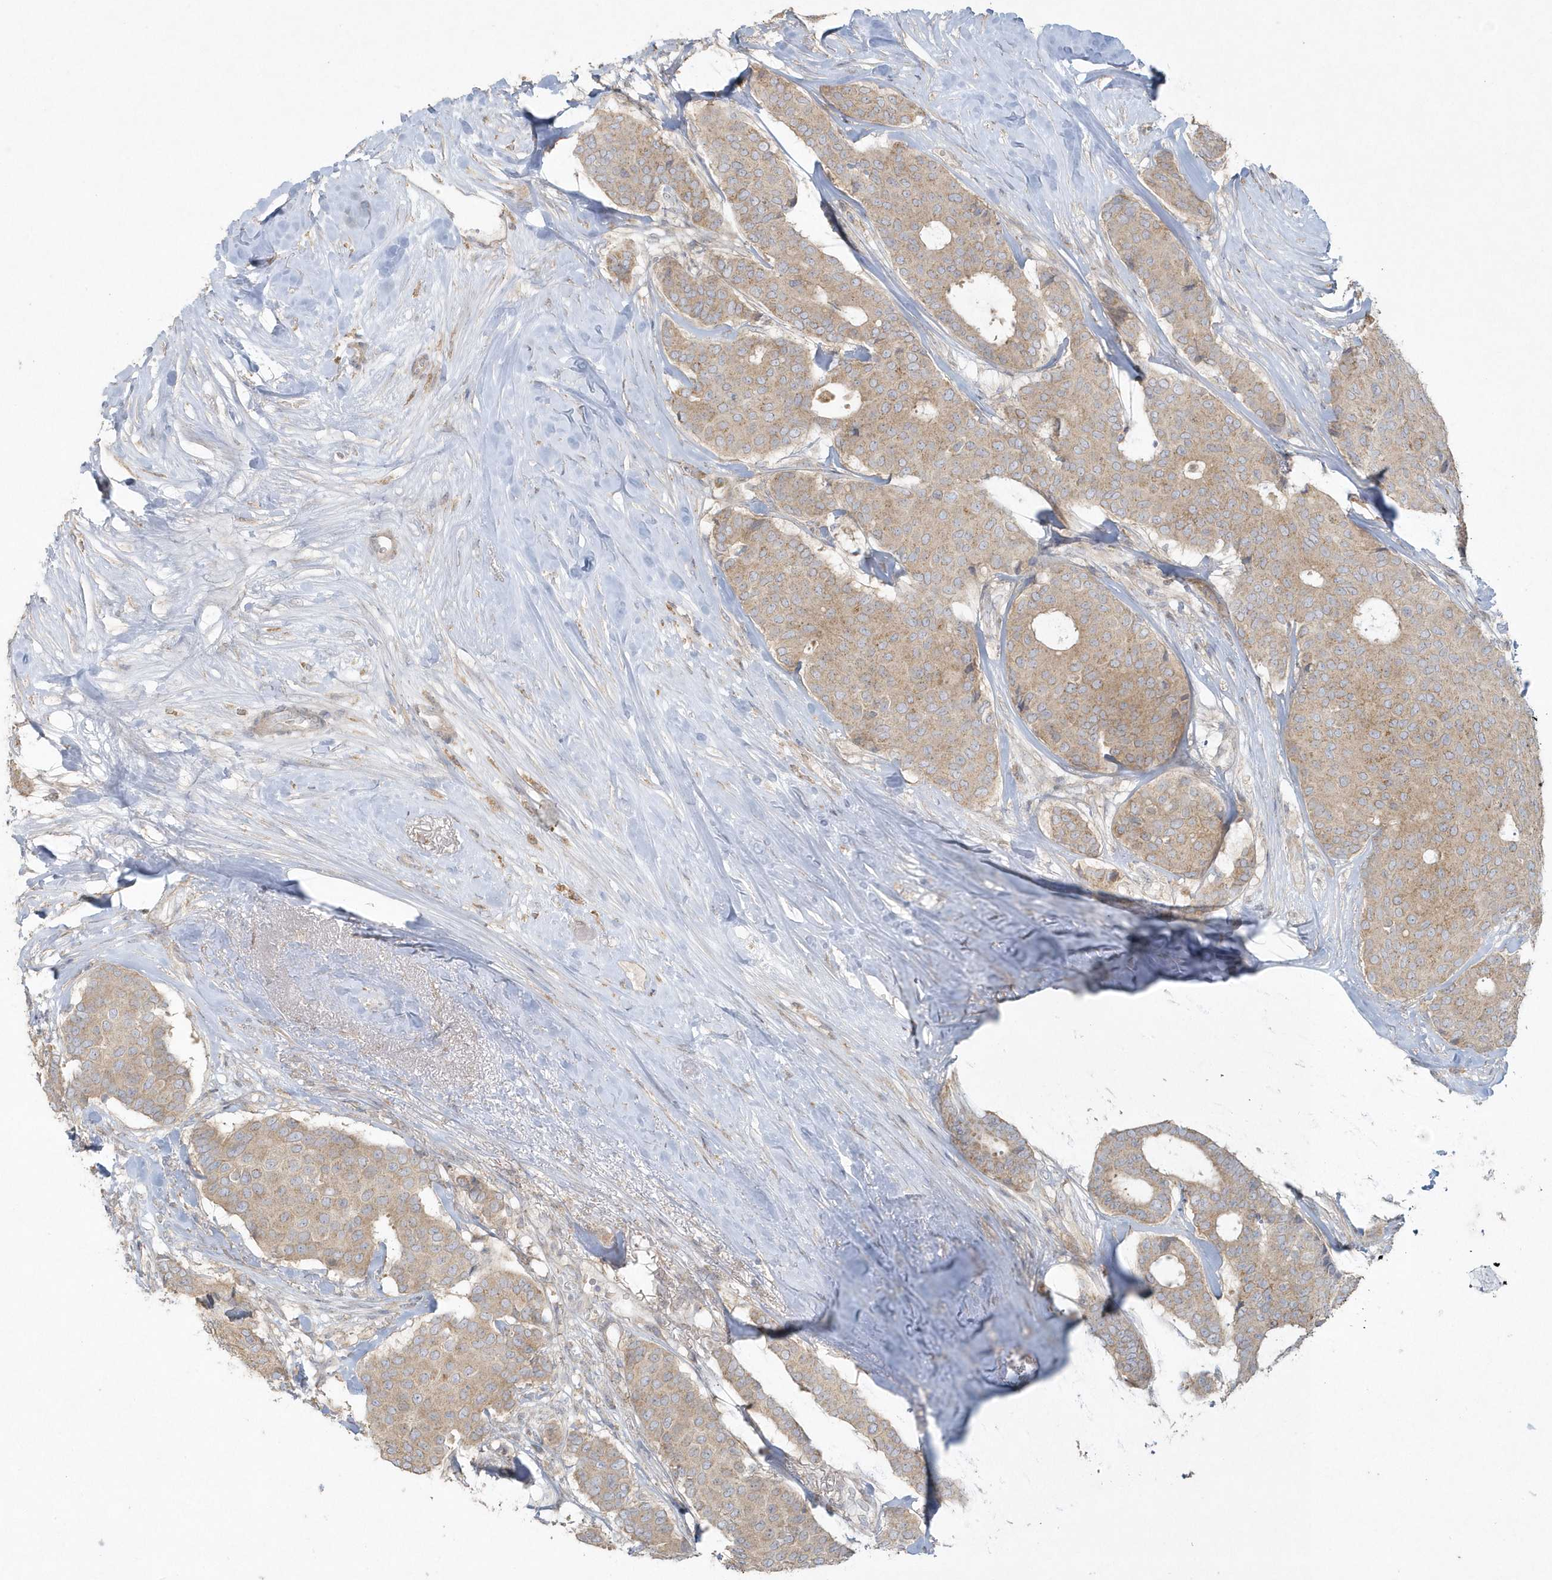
{"staining": {"intensity": "moderate", "quantity": "25%-75%", "location": "cytoplasmic/membranous"}, "tissue": "breast cancer", "cell_type": "Tumor cells", "image_type": "cancer", "snomed": [{"axis": "morphology", "description": "Duct carcinoma"}, {"axis": "topography", "description": "Breast"}], "caption": "The photomicrograph exhibits a brown stain indicating the presence of a protein in the cytoplasmic/membranous of tumor cells in breast intraductal carcinoma. The staining is performed using DAB (3,3'-diaminobenzidine) brown chromogen to label protein expression. The nuclei are counter-stained blue using hematoxylin.", "gene": "BLTP3A", "patient": {"sex": "female", "age": 75}}